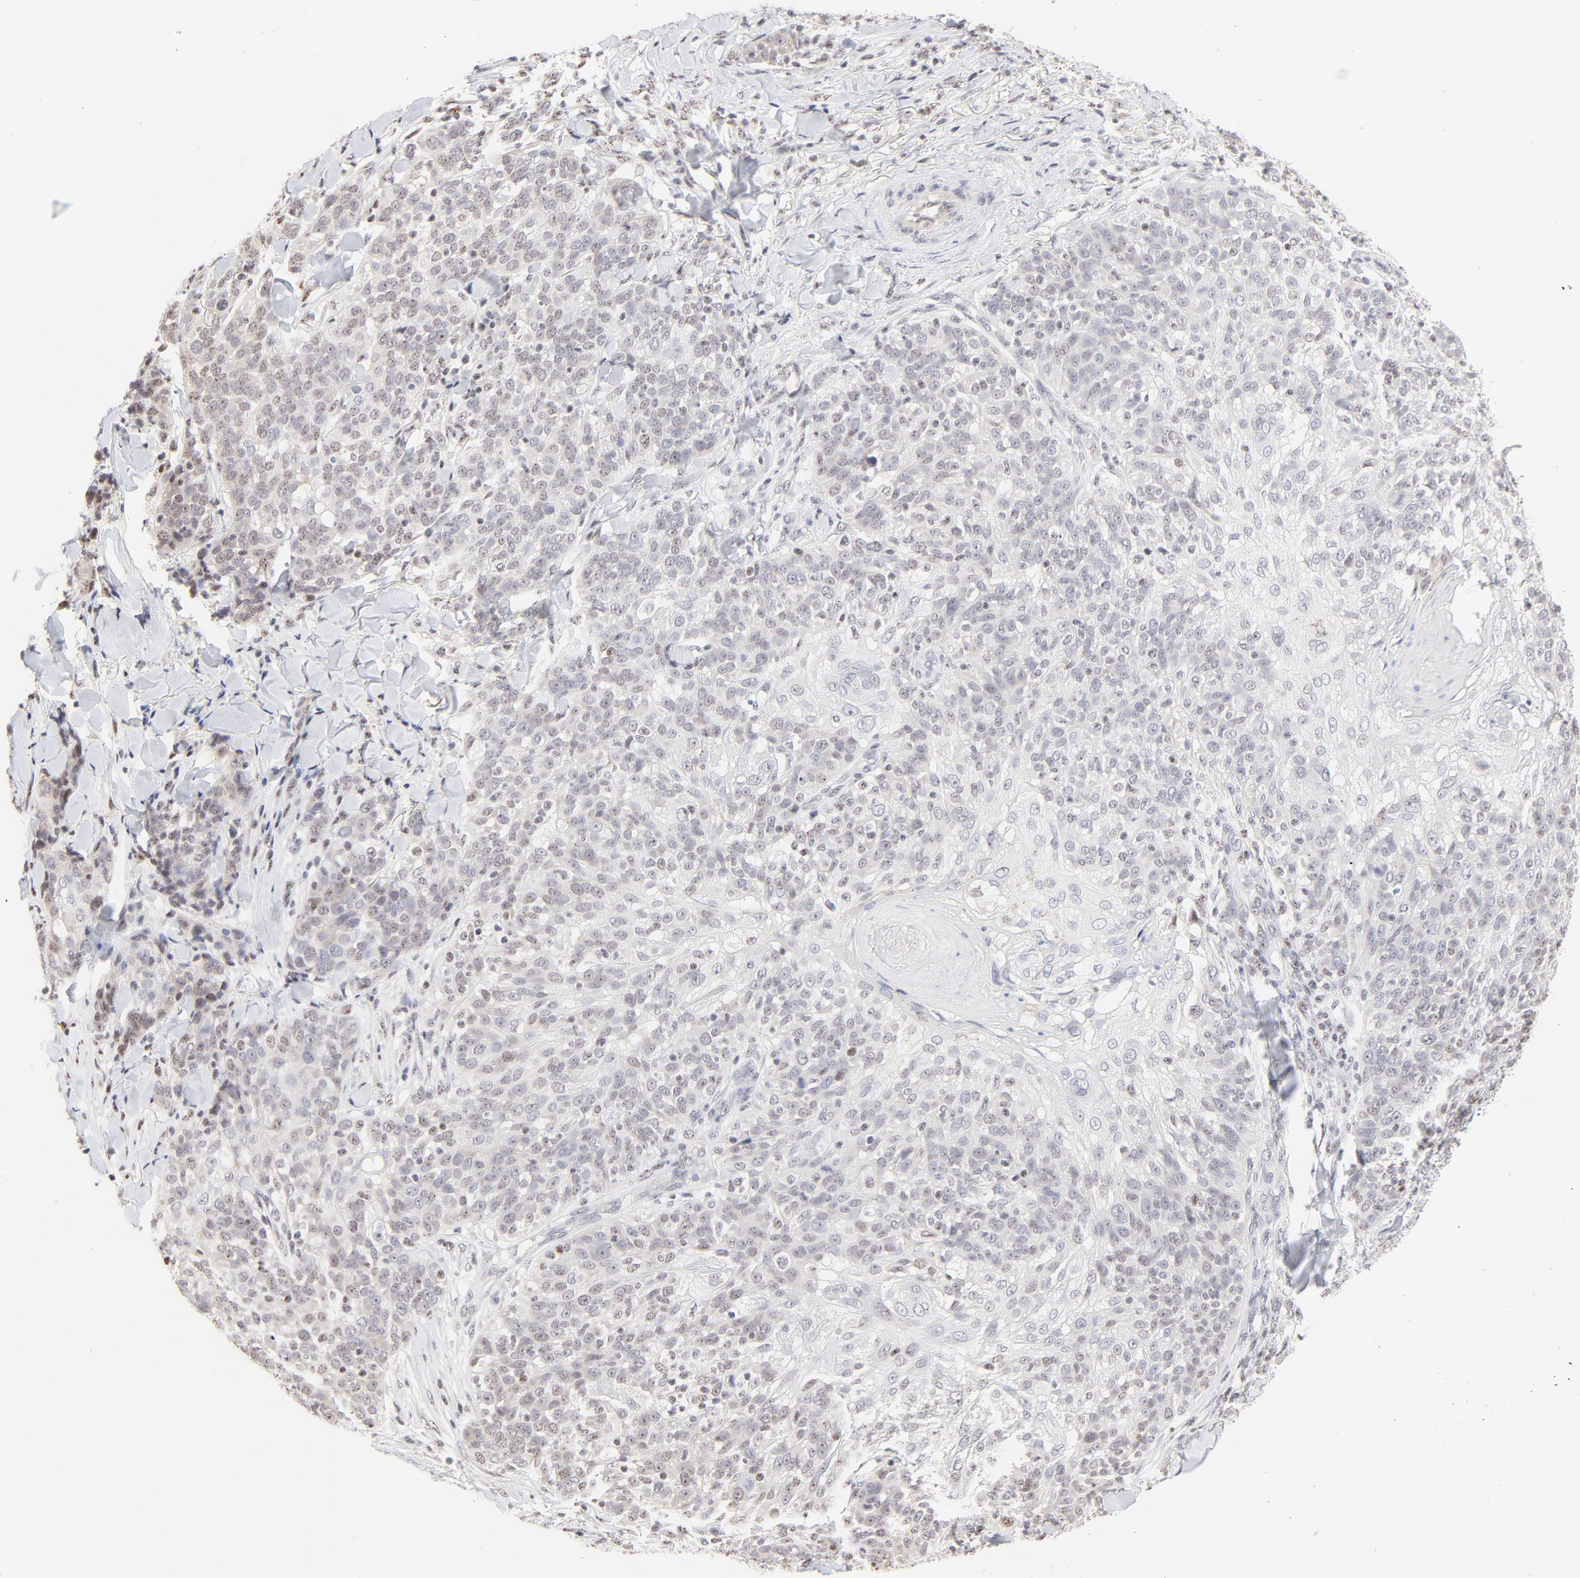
{"staining": {"intensity": "negative", "quantity": "none", "location": "none"}, "tissue": "skin cancer", "cell_type": "Tumor cells", "image_type": "cancer", "snomed": [{"axis": "morphology", "description": "Normal tissue, NOS"}, {"axis": "morphology", "description": "Squamous cell carcinoma, NOS"}, {"axis": "topography", "description": "Skin"}], "caption": "This is an immunohistochemistry (IHC) histopathology image of skin cancer. There is no positivity in tumor cells.", "gene": "NFIL3", "patient": {"sex": "female", "age": 83}}